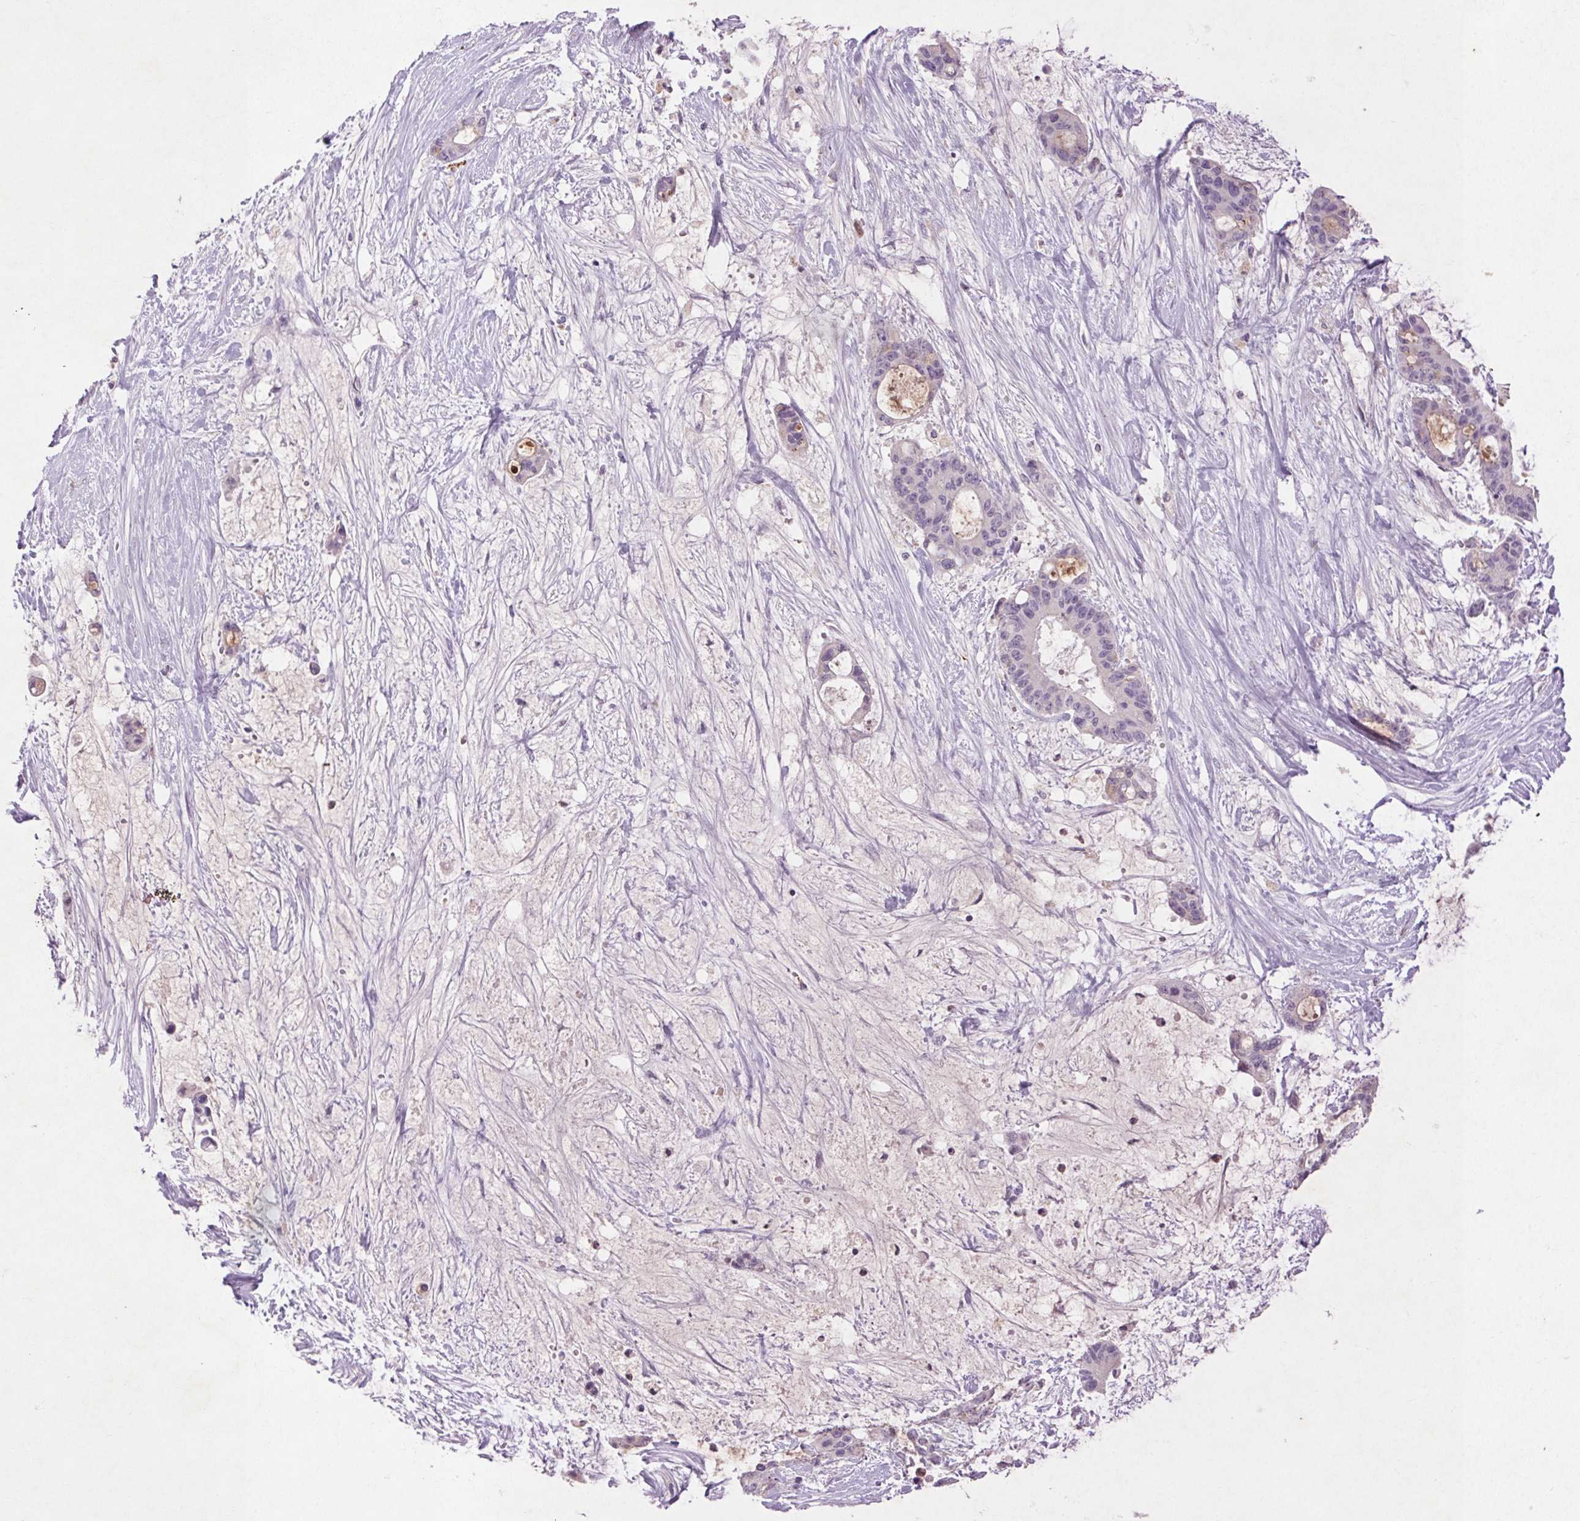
{"staining": {"intensity": "negative", "quantity": "none", "location": "none"}, "tissue": "liver cancer", "cell_type": "Tumor cells", "image_type": "cancer", "snomed": [{"axis": "morphology", "description": "Normal tissue, NOS"}, {"axis": "morphology", "description": "Cholangiocarcinoma"}, {"axis": "topography", "description": "Liver"}, {"axis": "topography", "description": "Peripheral nerve tissue"}], "caption": "Immunohistochemistry (IHC) histopathology image of human cholangiocarcinoma (liver) stained for a protein (brown), which demonstrates no expression in tumor cells.", "gene": "FNDC7", "patient": {"sex": "female", "age": 73}}